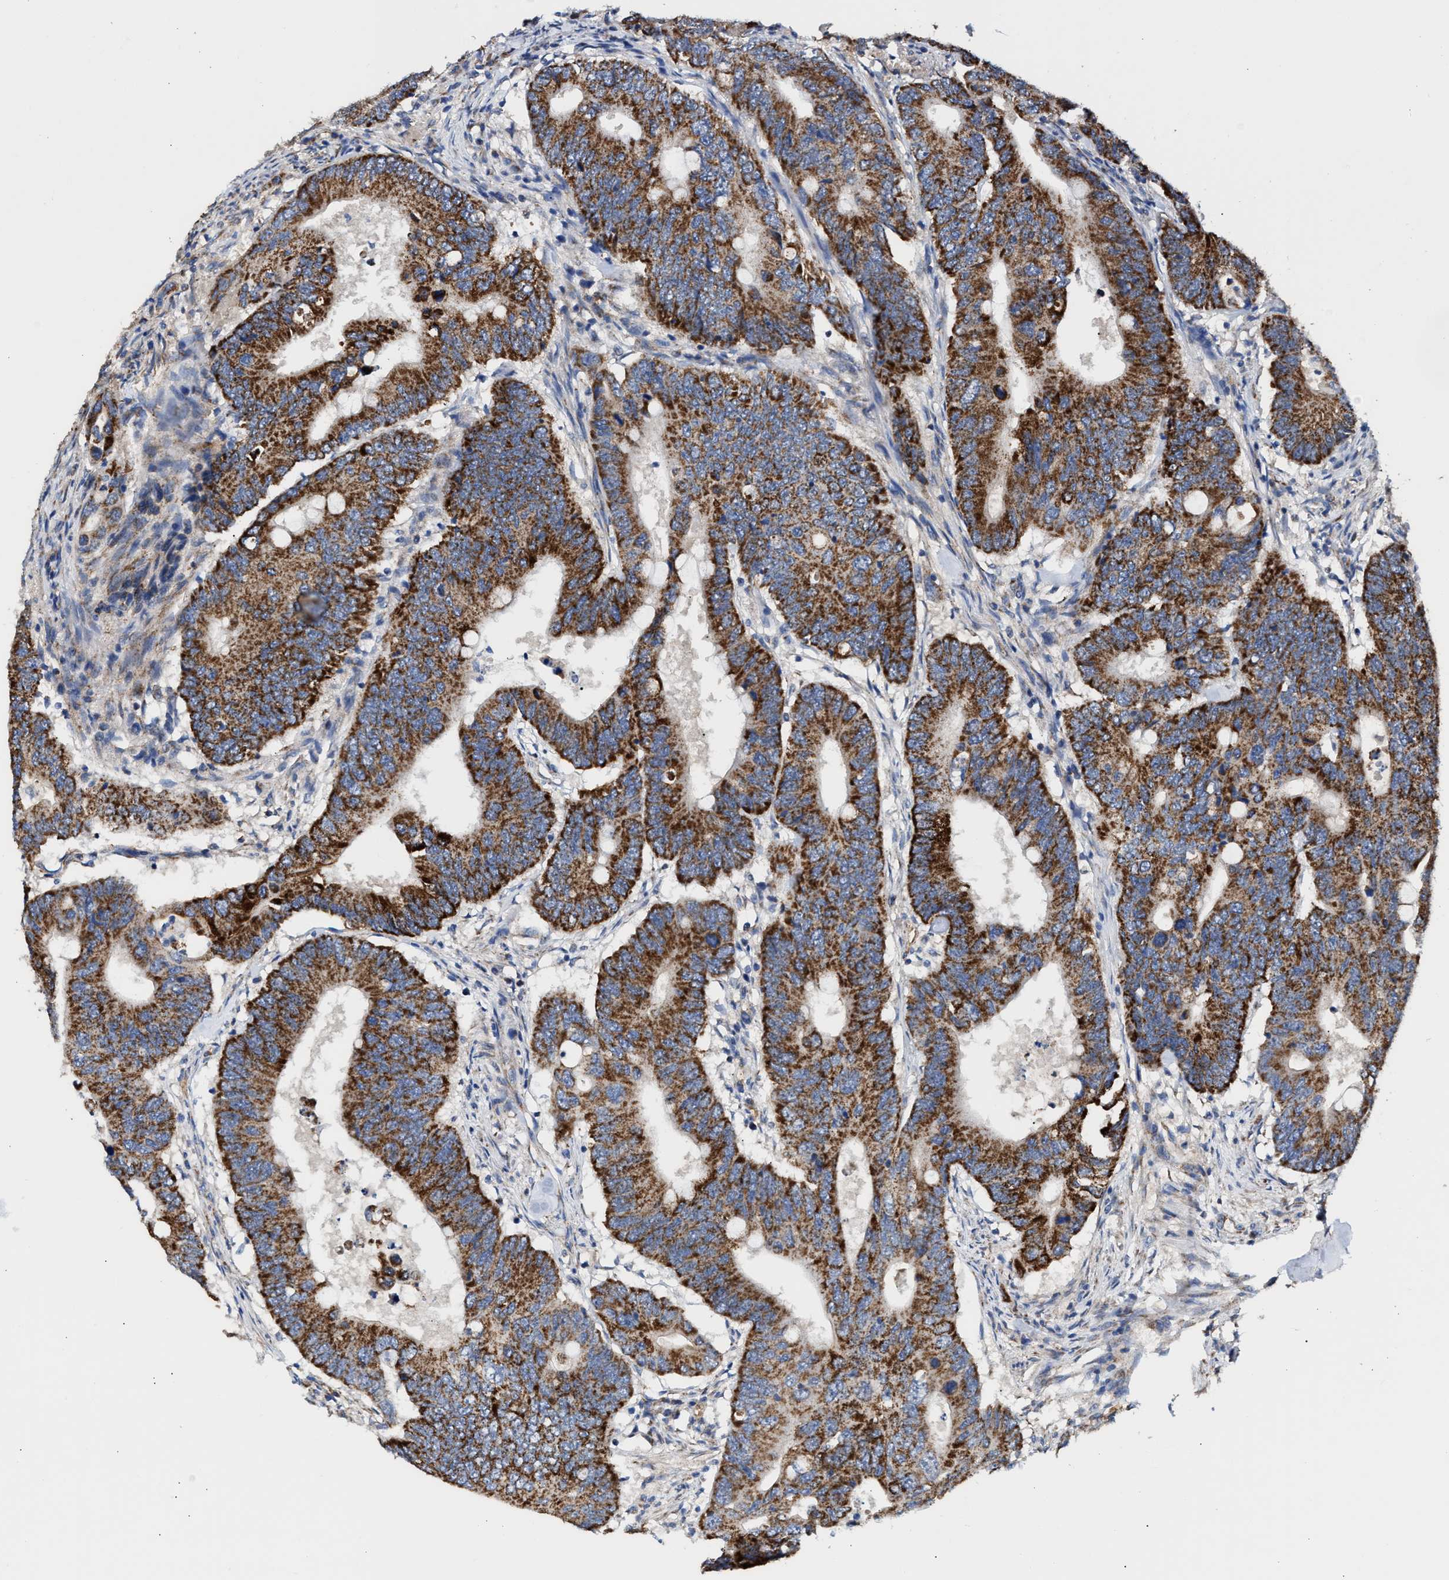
{"staining": {"intensity": "strong", "quantity": ">75%", "location": "cytoplasmic/membranous"}, "tissue": "colorectal cancer", "cell_type": "Tumor cells", "image_type": "cancer", "snomed": [{"axis": "morphology", "description": "Adenocarcinoma, NOS"}, {"axis": "topography", "description": "Colon"}], "caption": "Immunohistochemical staining of colorectal adenocarcinoma exhibits high levels of strong cytoplasmic/membranous protein staining in approximately >75% of tumor cells. The protein of interest is stained brown, and the nuclei are stained in blue (DAB IHC with brightfield microscopy, high magnification).", "gene": "MECR", "patient": {"sex": "male", "age": 71}}